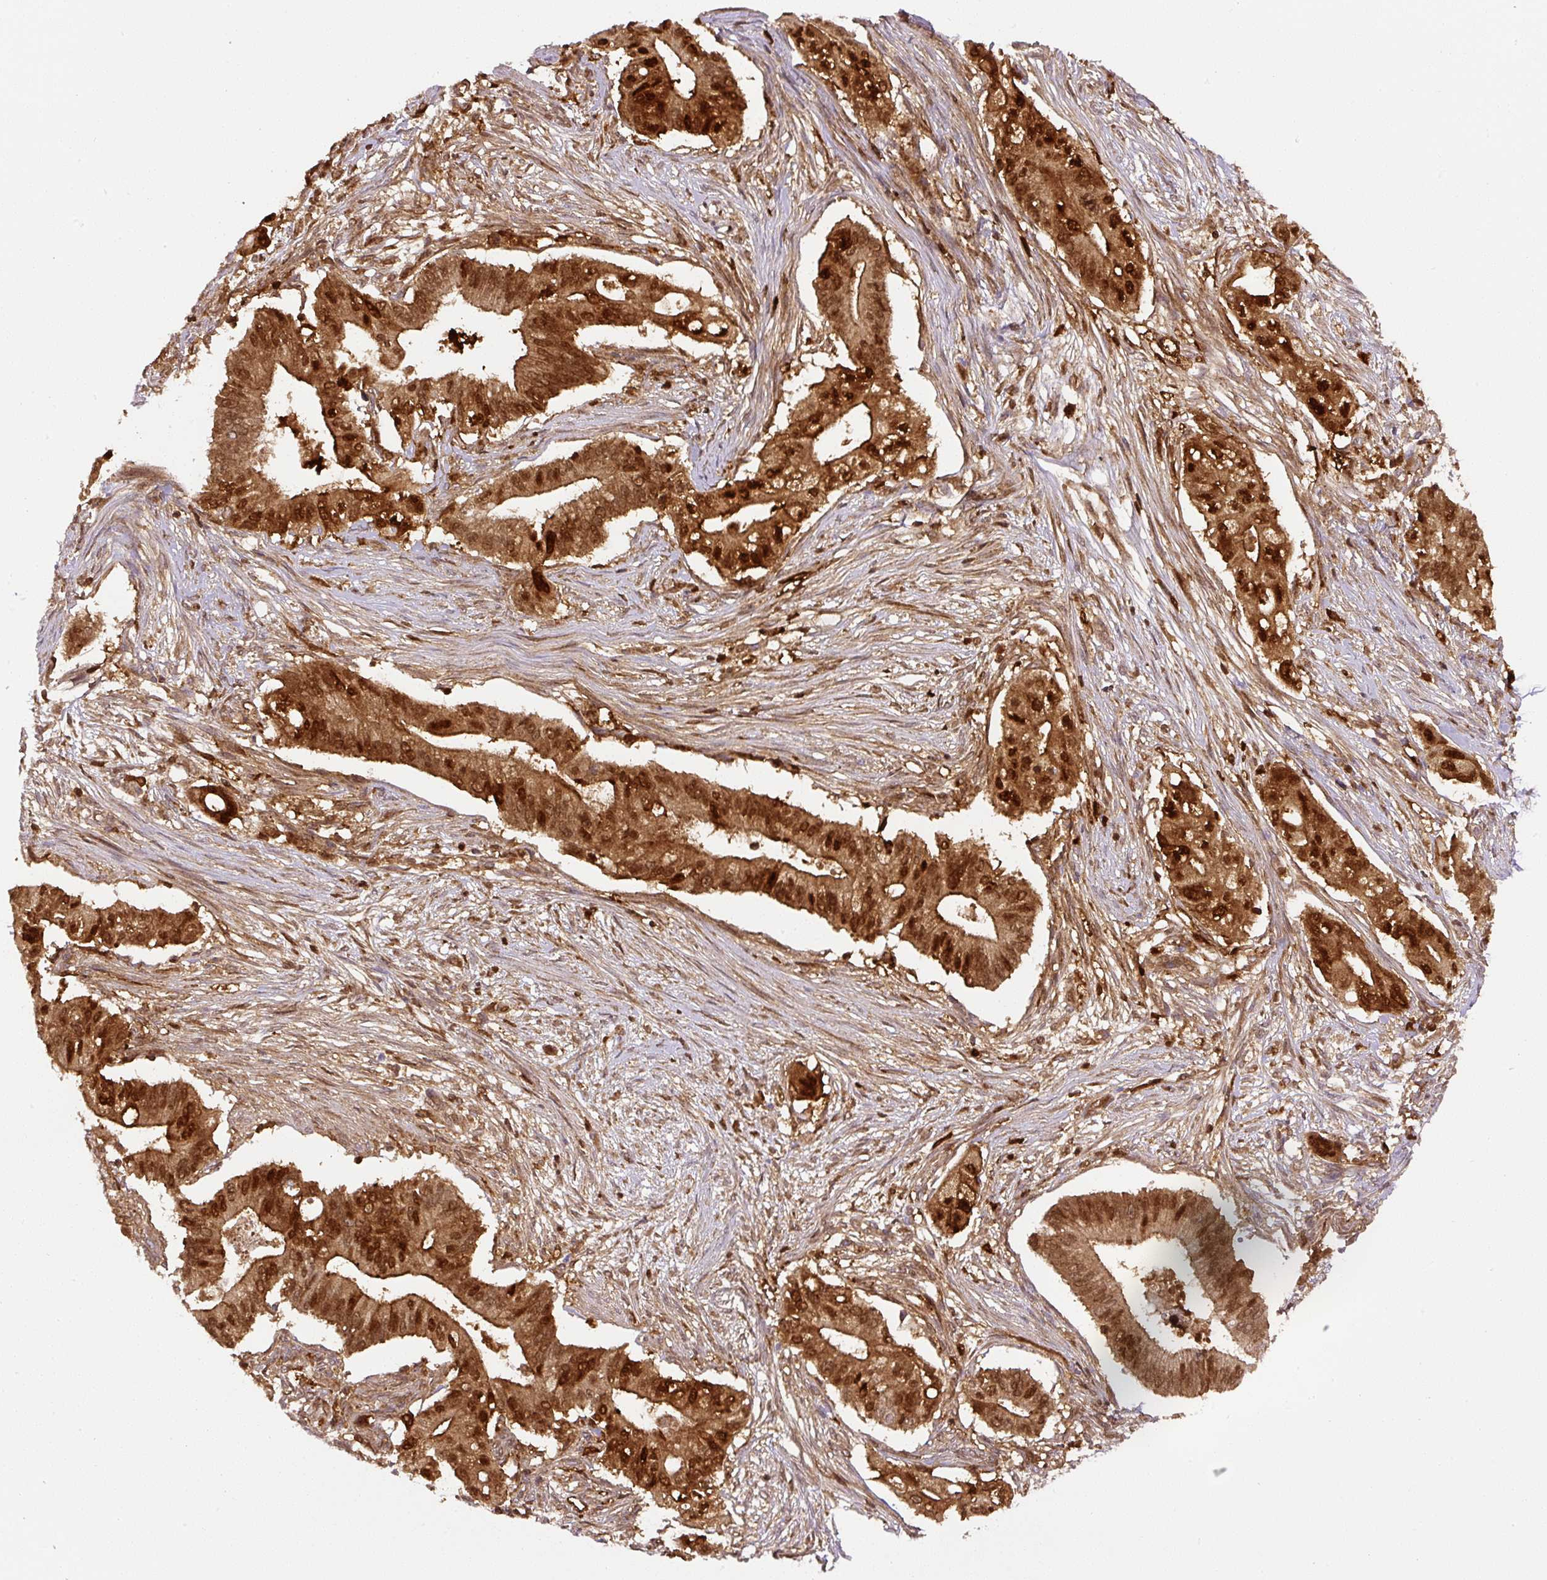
{"staining": {"intensity": "moderate", "quantity": ">75%", "location": "cytoplasmic/membranous,nuclear"}, "tissue": "pancreatic cancer", "cell_type": "Tumor cells", "image_type": "cancer", "snomed": [{"axis": "morphology", "description": "Adenocarcinoma, NOS"}, {"axis": "topography", "description": "Pancreas"}], "caption": "This photomicrograph exhibits immunohistochemistry staining of pancreatic cancer (adenocarcinoma), with medium moderate cytoplasmic/membranous and nuclear staining in approximately >75% of tumor cells.", "gene": "ANXA1", "patient": {"sex": "female", "age": 68}}